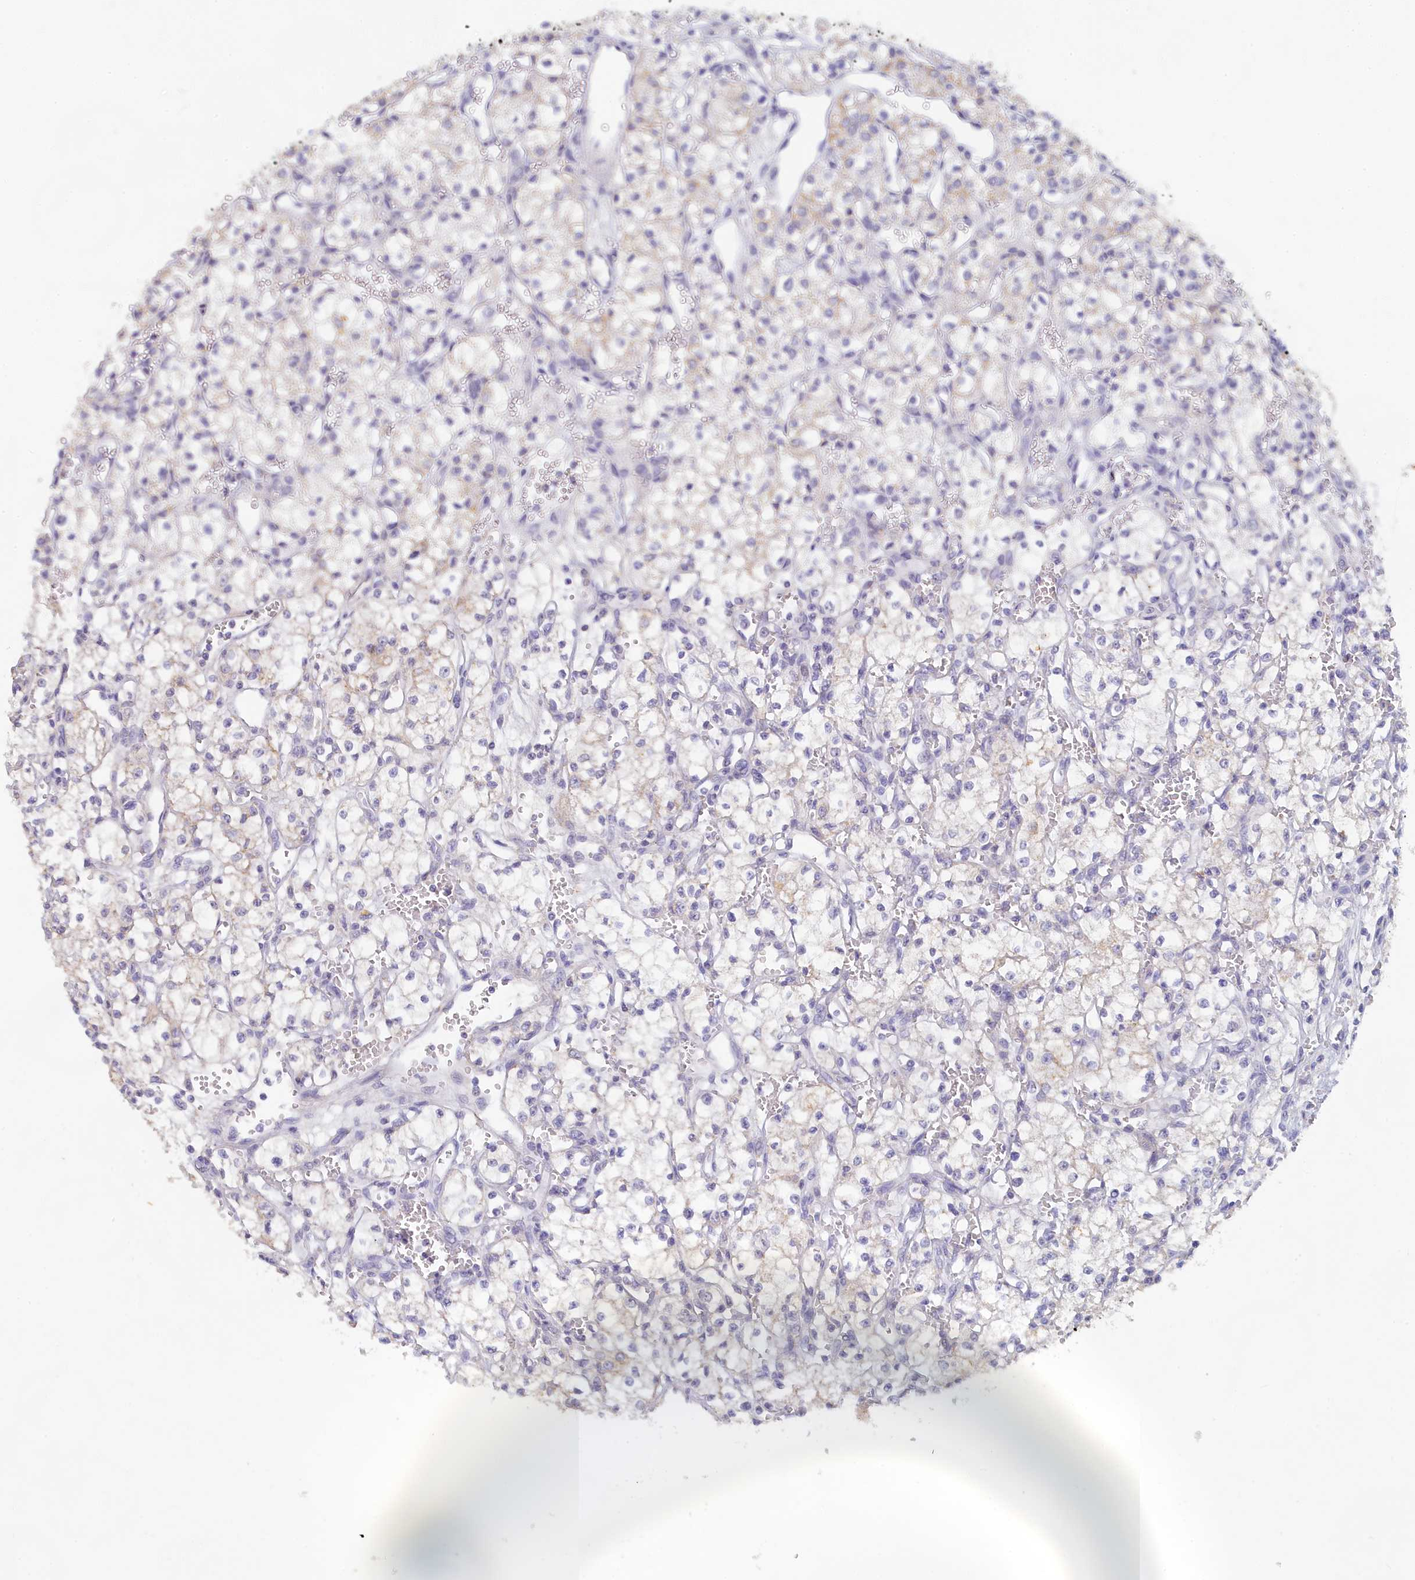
{"staining": {"intensity": "weak", "quantity": "<25%", "location": "cytoplasmic/membranous"}, "tissue": "renal cancer", "cell_type": "Tumor cells", "image_type": "cancer", "snomed": [{"axis": "morphology", "description": "Adenocarcinoma, NOS"}, {"axis": "topography", "description": "Kidney"}], "caption": "A photomicrograph of human renal cancer (adenocarcinoma) is negative for staining in tumor cells. (DAB IHC, high magnification).", "gene": "LRIF1", "patient": {"sex": "male", "age": 59}}